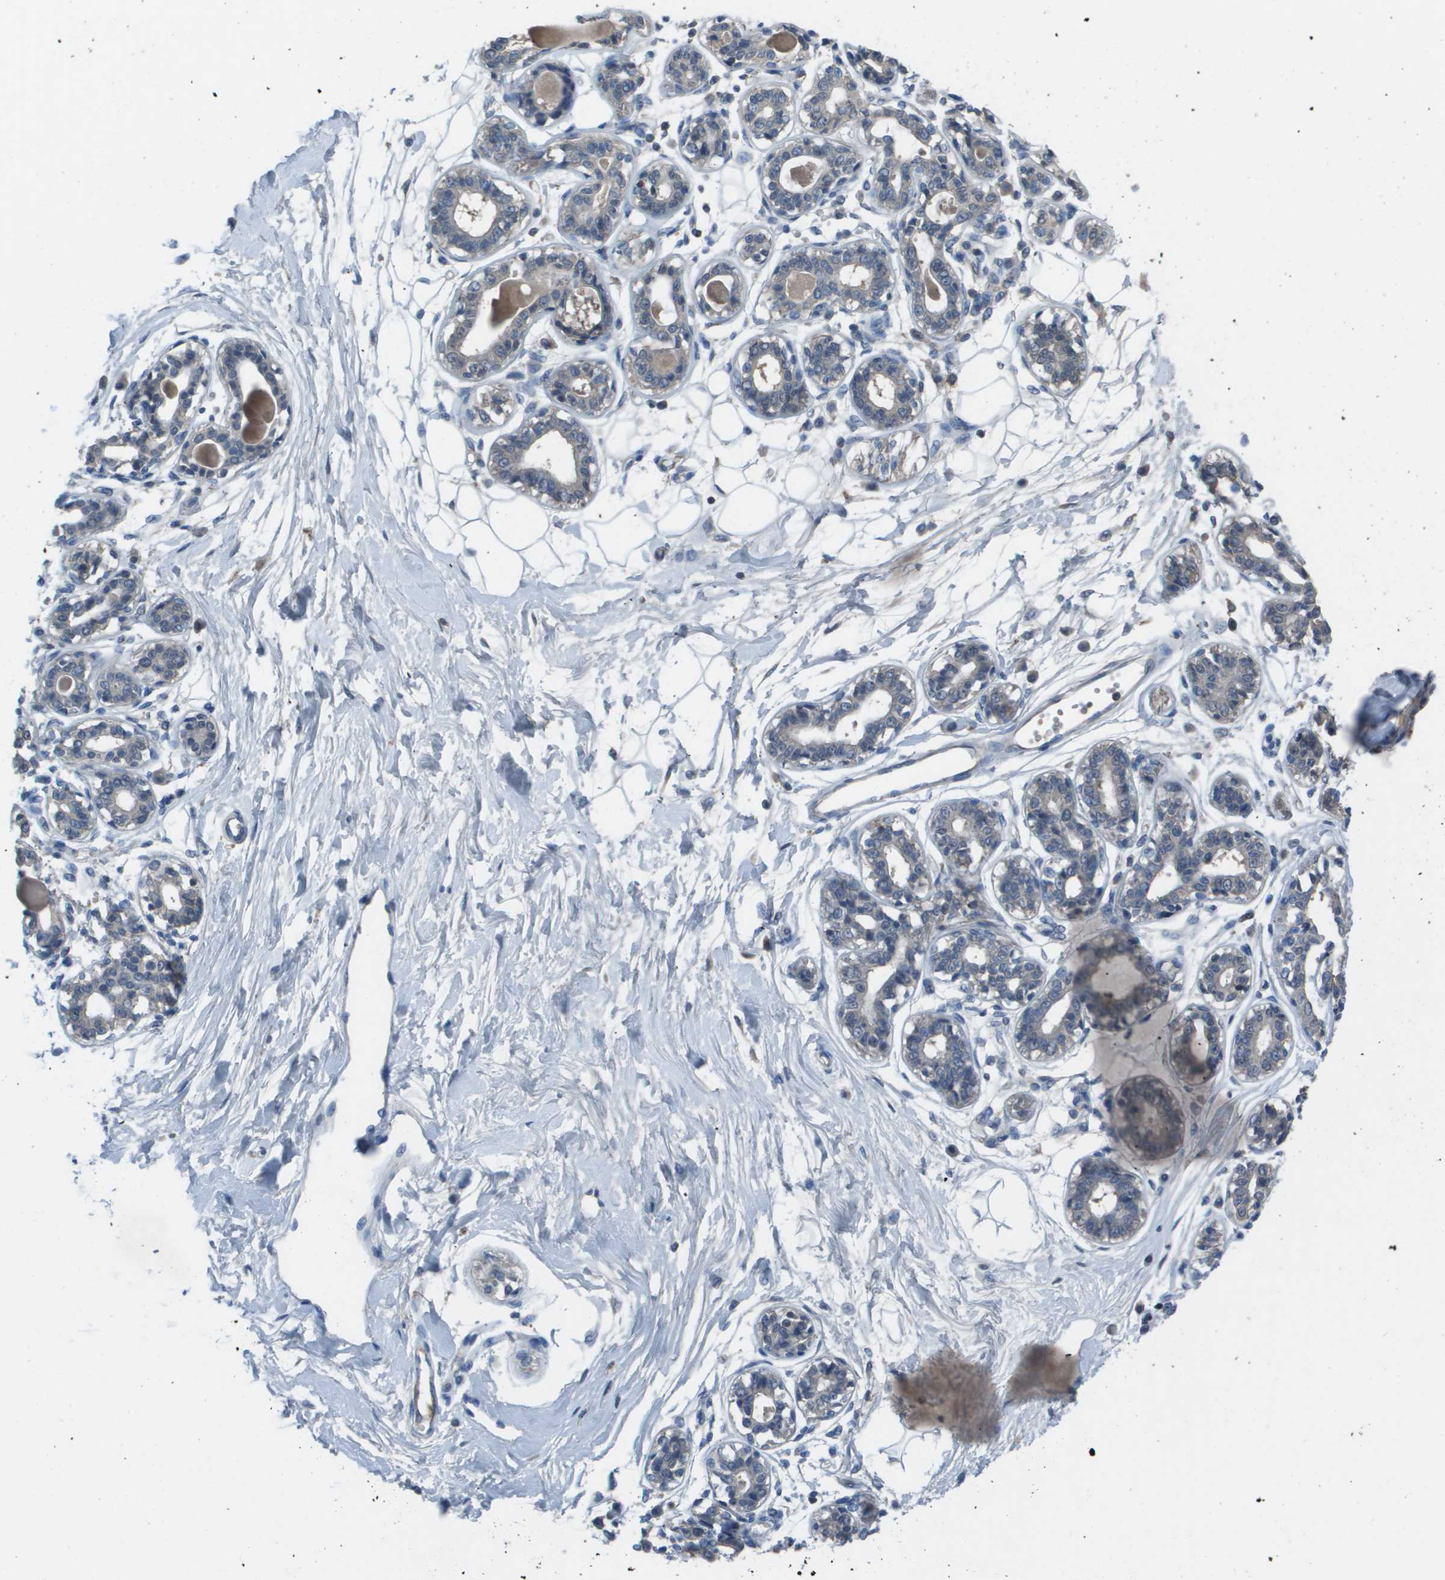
{"staining": {"intensity": "negative", "quantity": "none", "location": "none"}, "tissue": "breast", "cell_type": "Adipocytes", "image_type": "normal", "snomed": [{"axis": "morphology", "description": "Normal tissue, NOS"}, {"axis": "topography", "description": "Breast"}], "caption": "The photomicrograph reveals no significant staining in adipocytes of breast. (DAB (3,3'-diaminobenzidine) immunohistochemistry (IHC) with hematoxylin counter stain).", "gene": "CAMK4", "patient": {"sex": "female", "age": 45}}